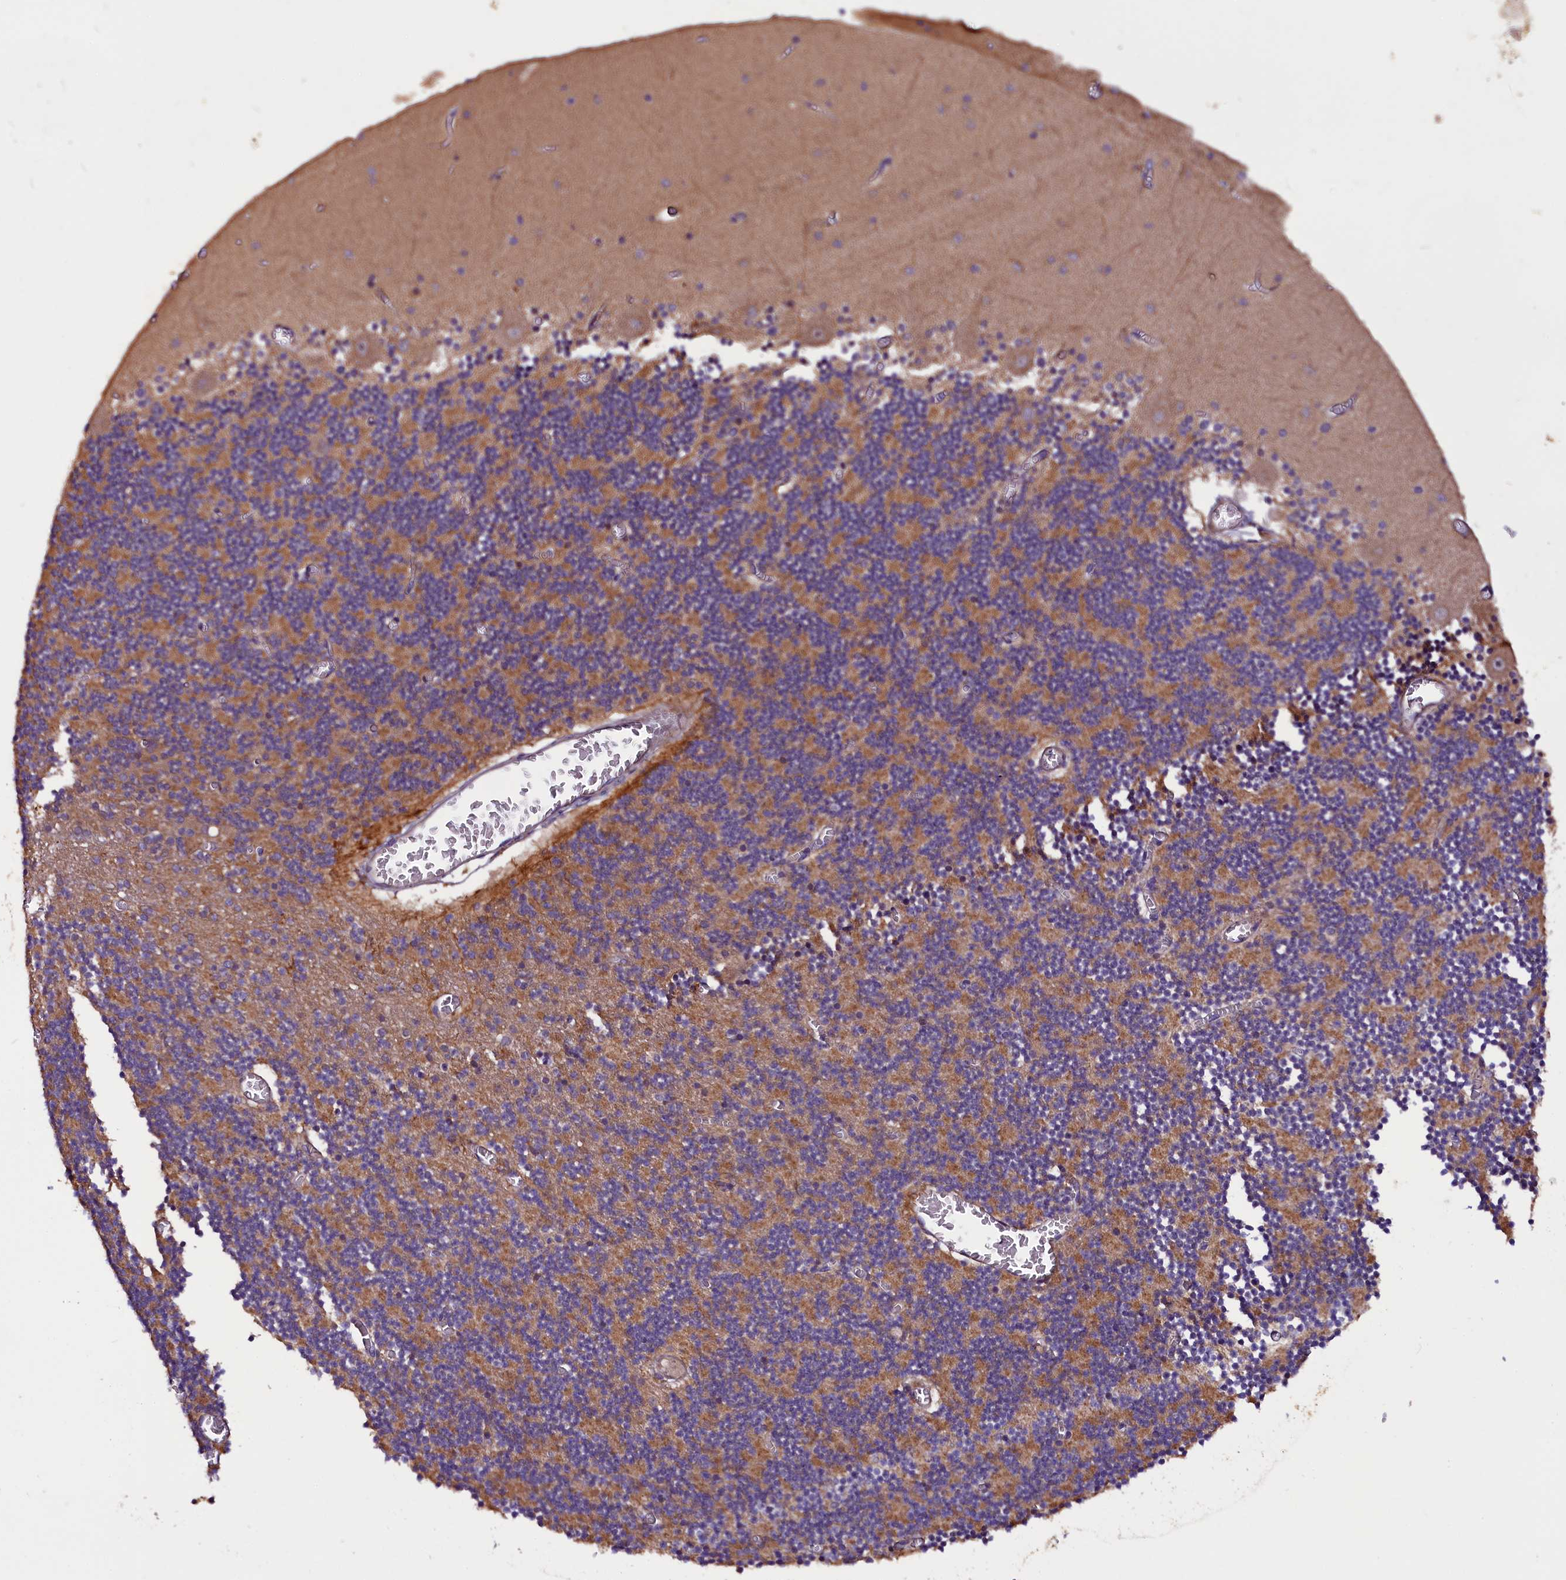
{"staining": {"intensity": "moderate", "quantity": "25%-75%", "location": "cytoplasmic/membranous"}, "tissue": "cerebellum", "cell_type": "Cells in granular layer", "image_type": "normal", "snomed": [{"axis": "morphology", "description": "Normal tissue, NOS"}, {"axis": "topography", "description": "Cerebellum"}], "caption": "This histopathology image exhibits IHC staining of unremarkable human cerebellum, with medium moderate cytoplasmic/membranous expression in approximately 25%-75% of cells in granular layer.", "gene": "RPUSD2", "patient": {"sex": "female", "age": 28}}